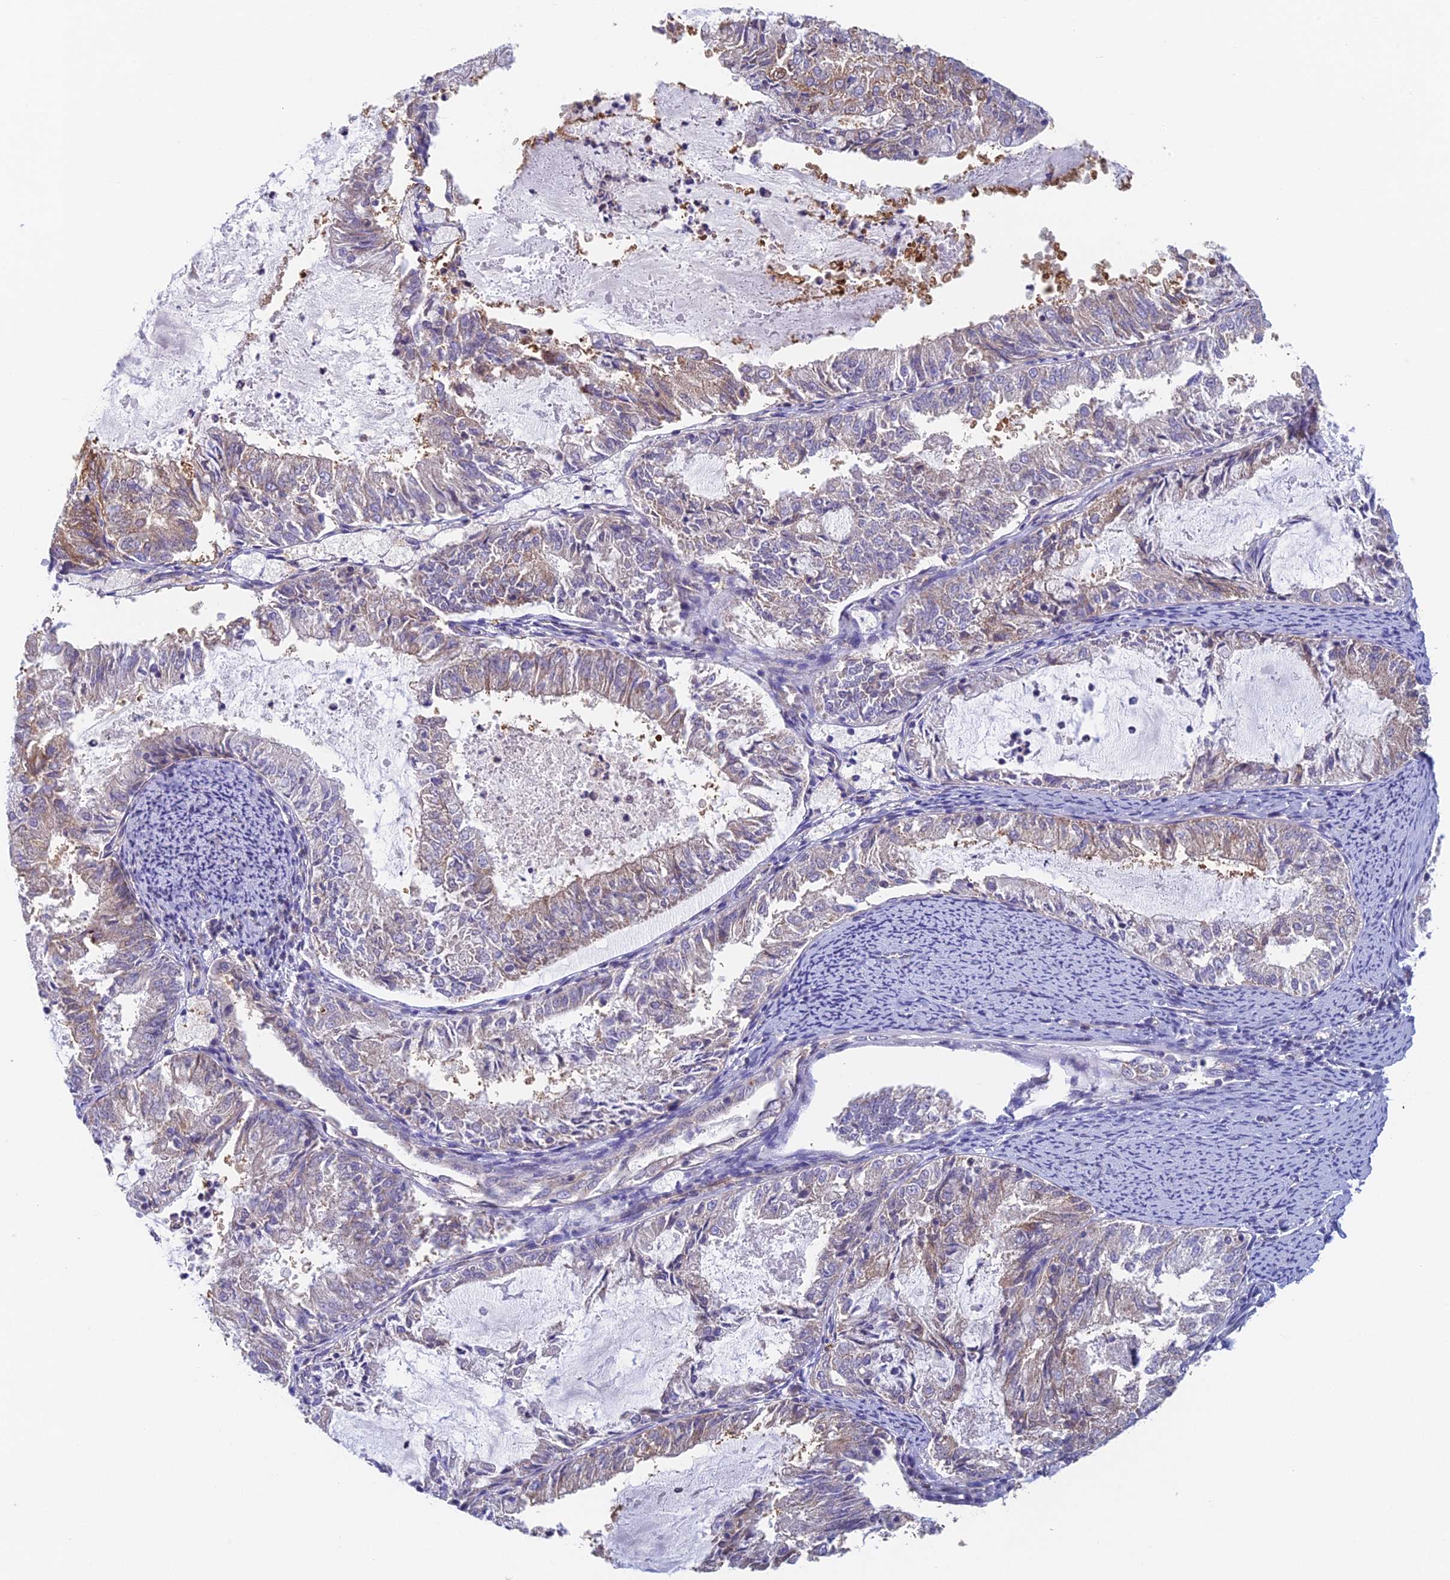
{"staining": {"intensity": "weak", "quantity": "<25%", "location": "cytoplasmic/membranous"}, "tissue": "endometrial cancer", "cell_type": "Tumor cells", "image_type": "cancer", "snomed": [{"axis": "morphology", "description": "Adenocarcinoma, NOS"}, {"axis": "topography", "description": "Endometrium"}], "caption": "Immunohistochemistry histopathology image of neoplastic tissue: endometrial adenocarcinoma stained with DAB shows no significant protein positivity in tumor cells.", "gene": "MRPL17", "patient": {"sex": "female", "age": 57}}